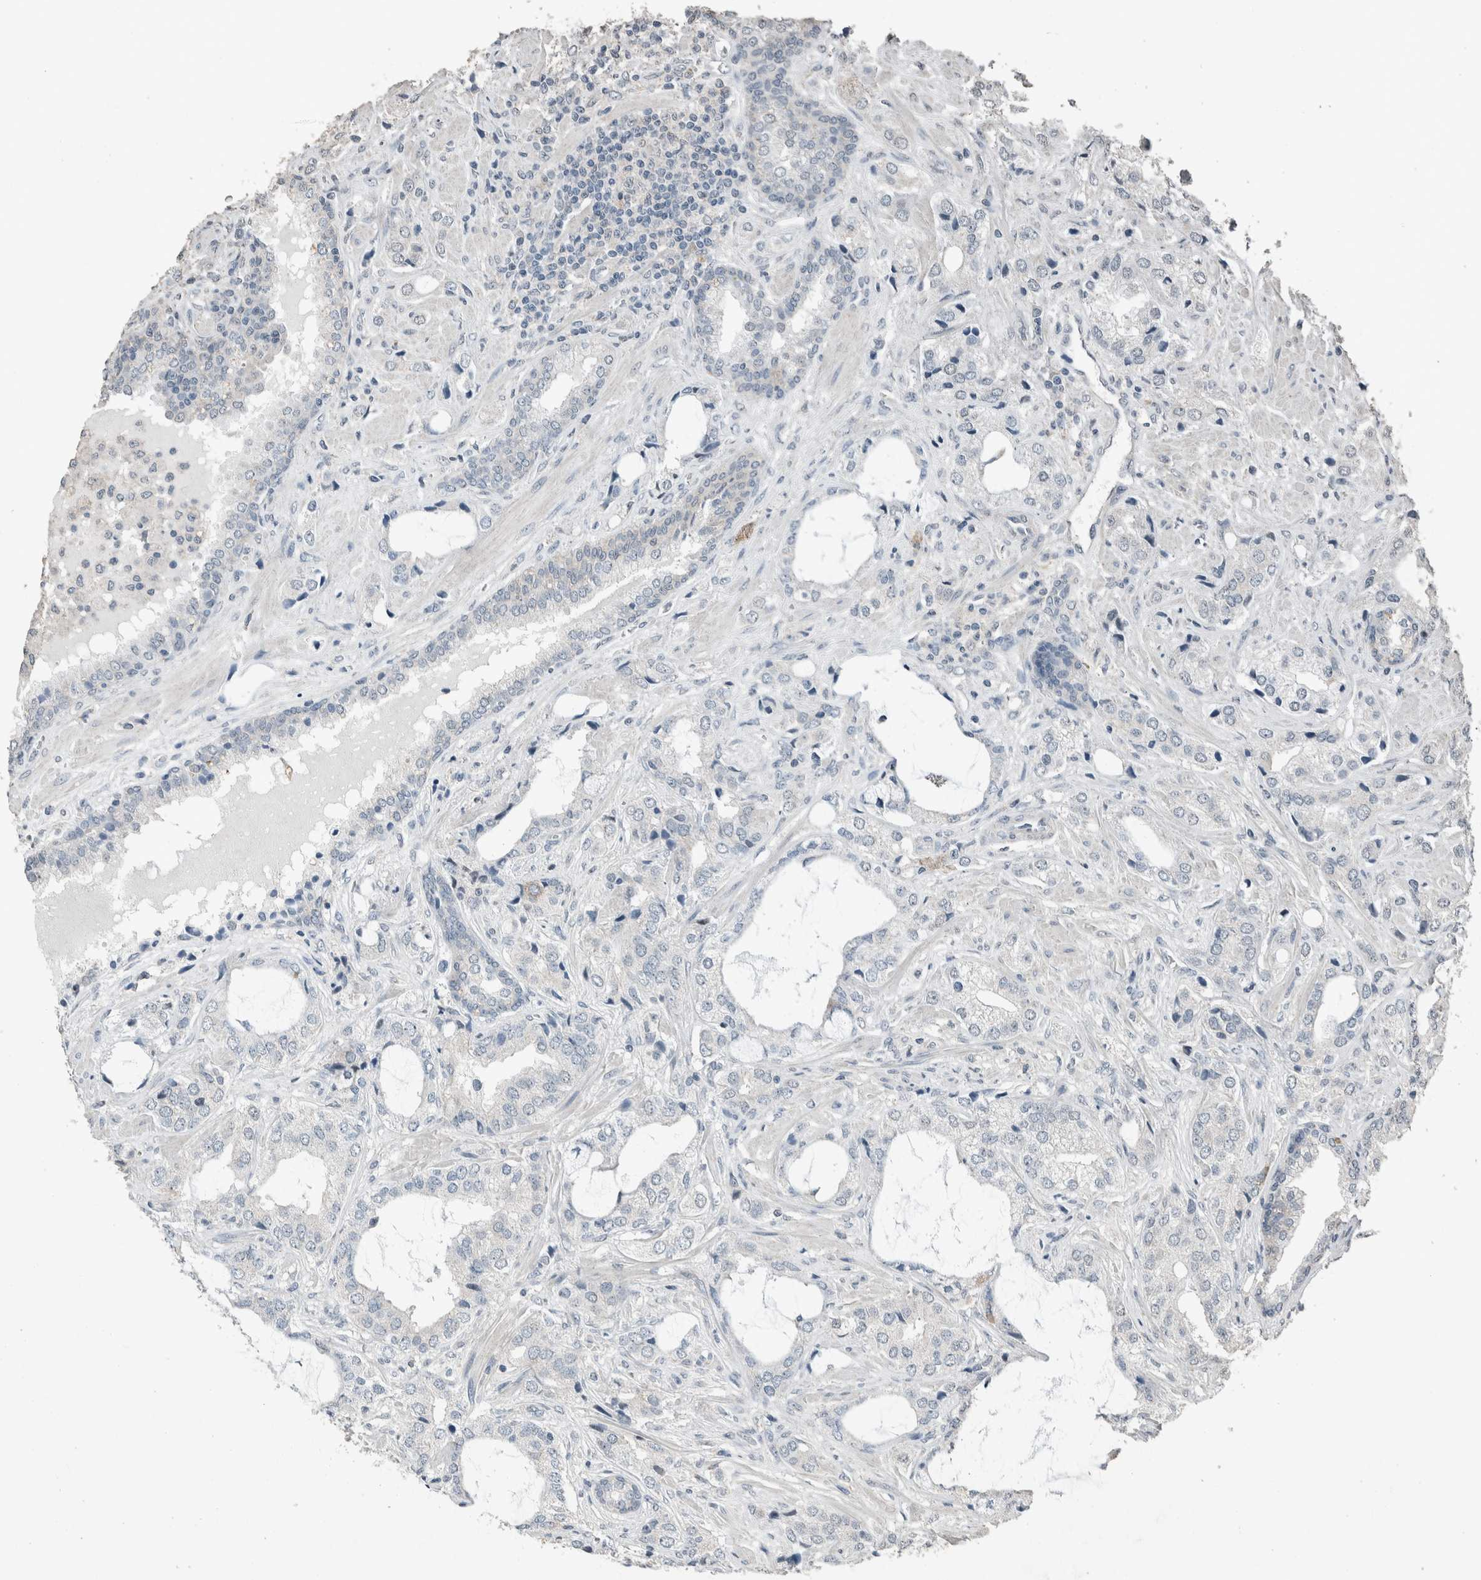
{"staining": {"intensity": "negative", "quantity": "none", "location": "none"}, "tissue": "prostate cancer", "cell_type": "Tumor cells", "image_type": "cancer", "snomed": [{"axis": "morphology", "description": "Adenocarcinoma, High grade"}, {"axis": "topography", "description": "Prostate"}], "caption": "The photomicrograph exhibits no staining of tumor cells in high-grade adenocarcinoma (prostate).", "gene": "ACVR2B", "patient": {"sex": "male", "age": 66}}